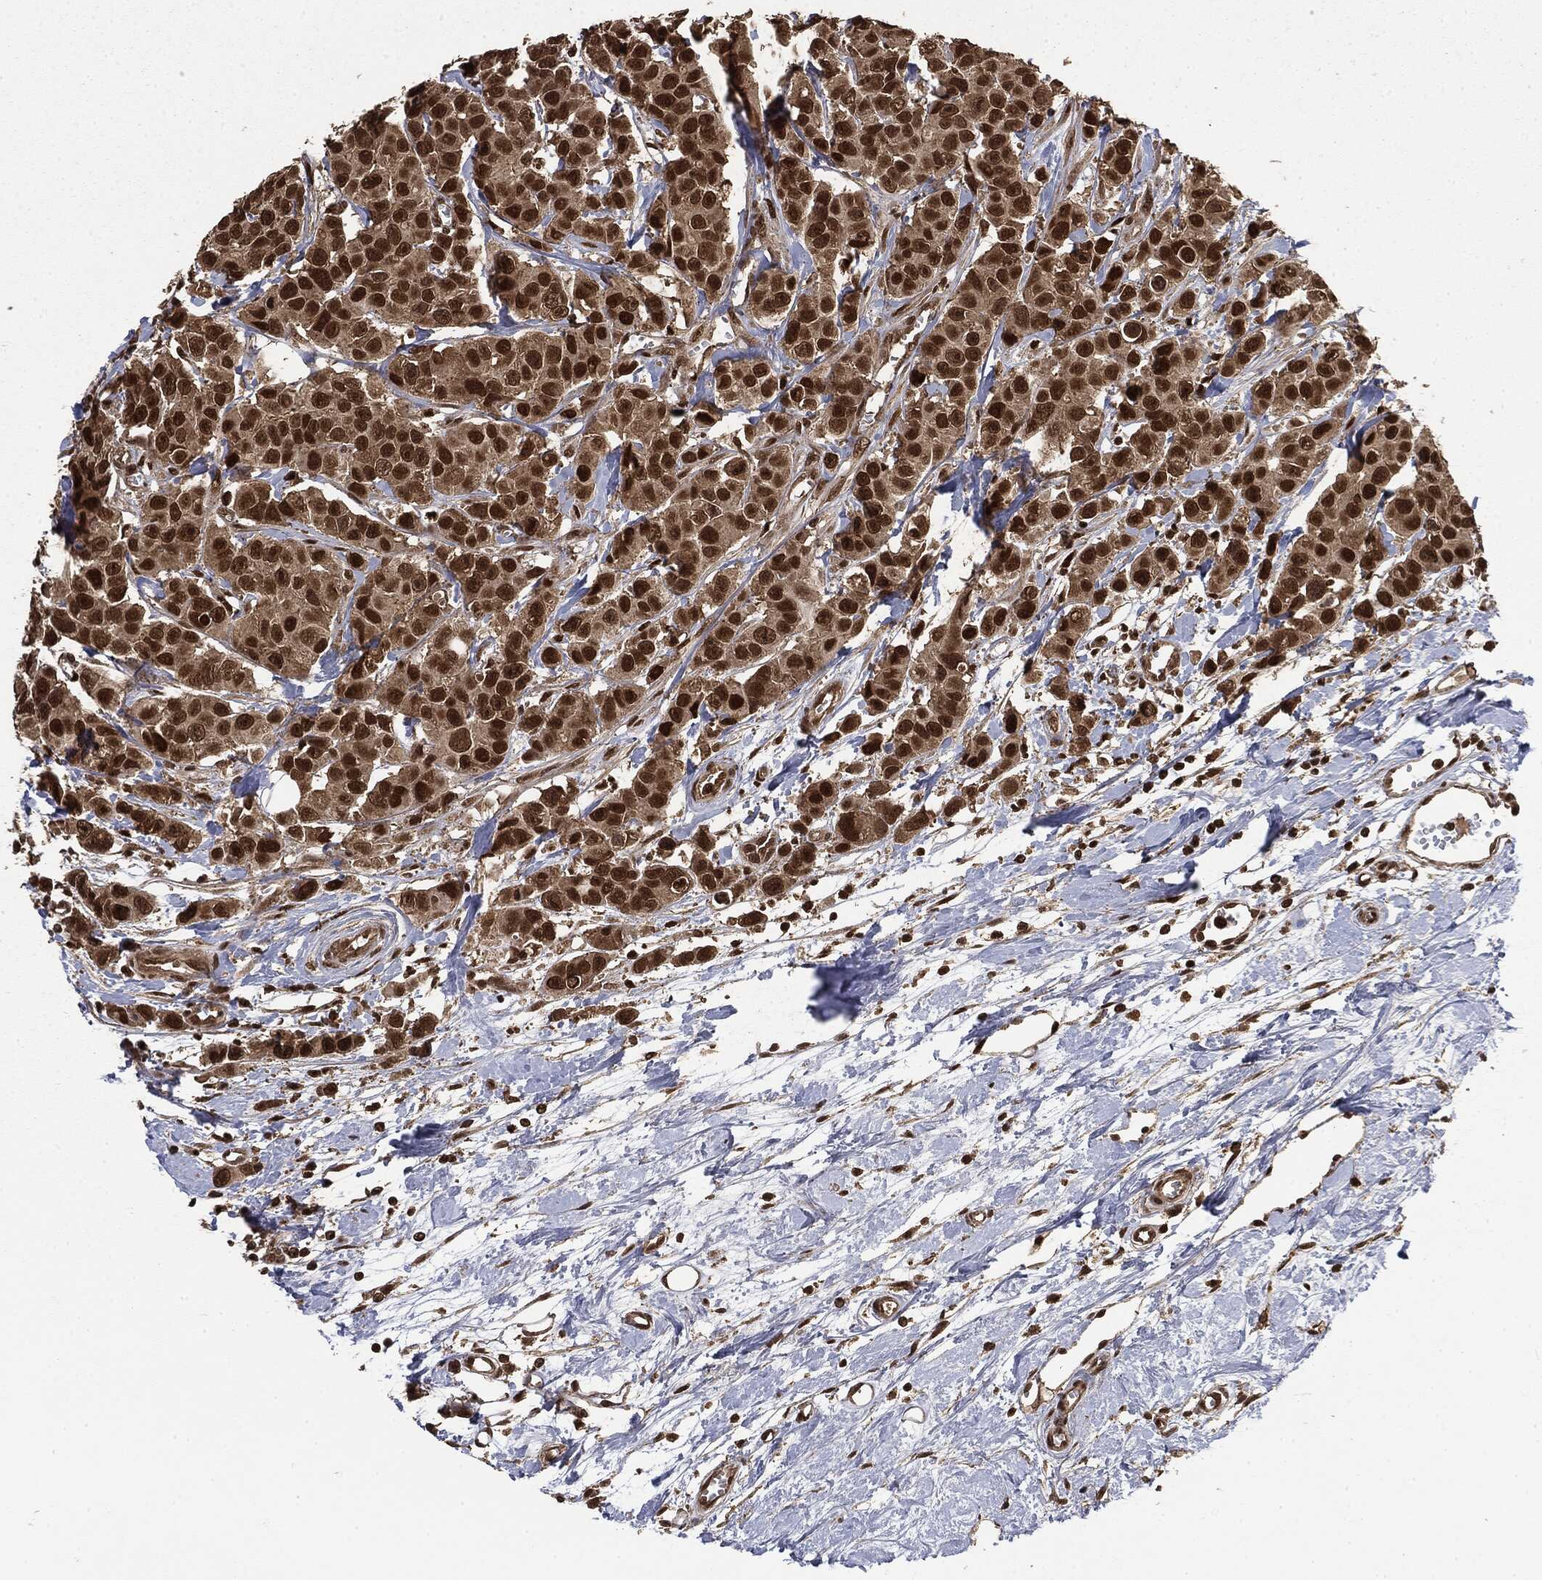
{"staining": {"intensity": "strong", "quantity": ">75%", "location": "nuclear"}, "tissue": "breast cancer", "cell_type": "Tumor cells", "image_type": "cancer", "snomed": [{"axis": "morphology", "description": "Duct carcinoma"}, {"axis": "topography", "description": "Breast"}], "caption": "Strong nuclear protein positivity is present in about >75% of tumor cells in breast cancer.", "gene": "CTDP1", "patient": {"sex": "female", "age": 35}}